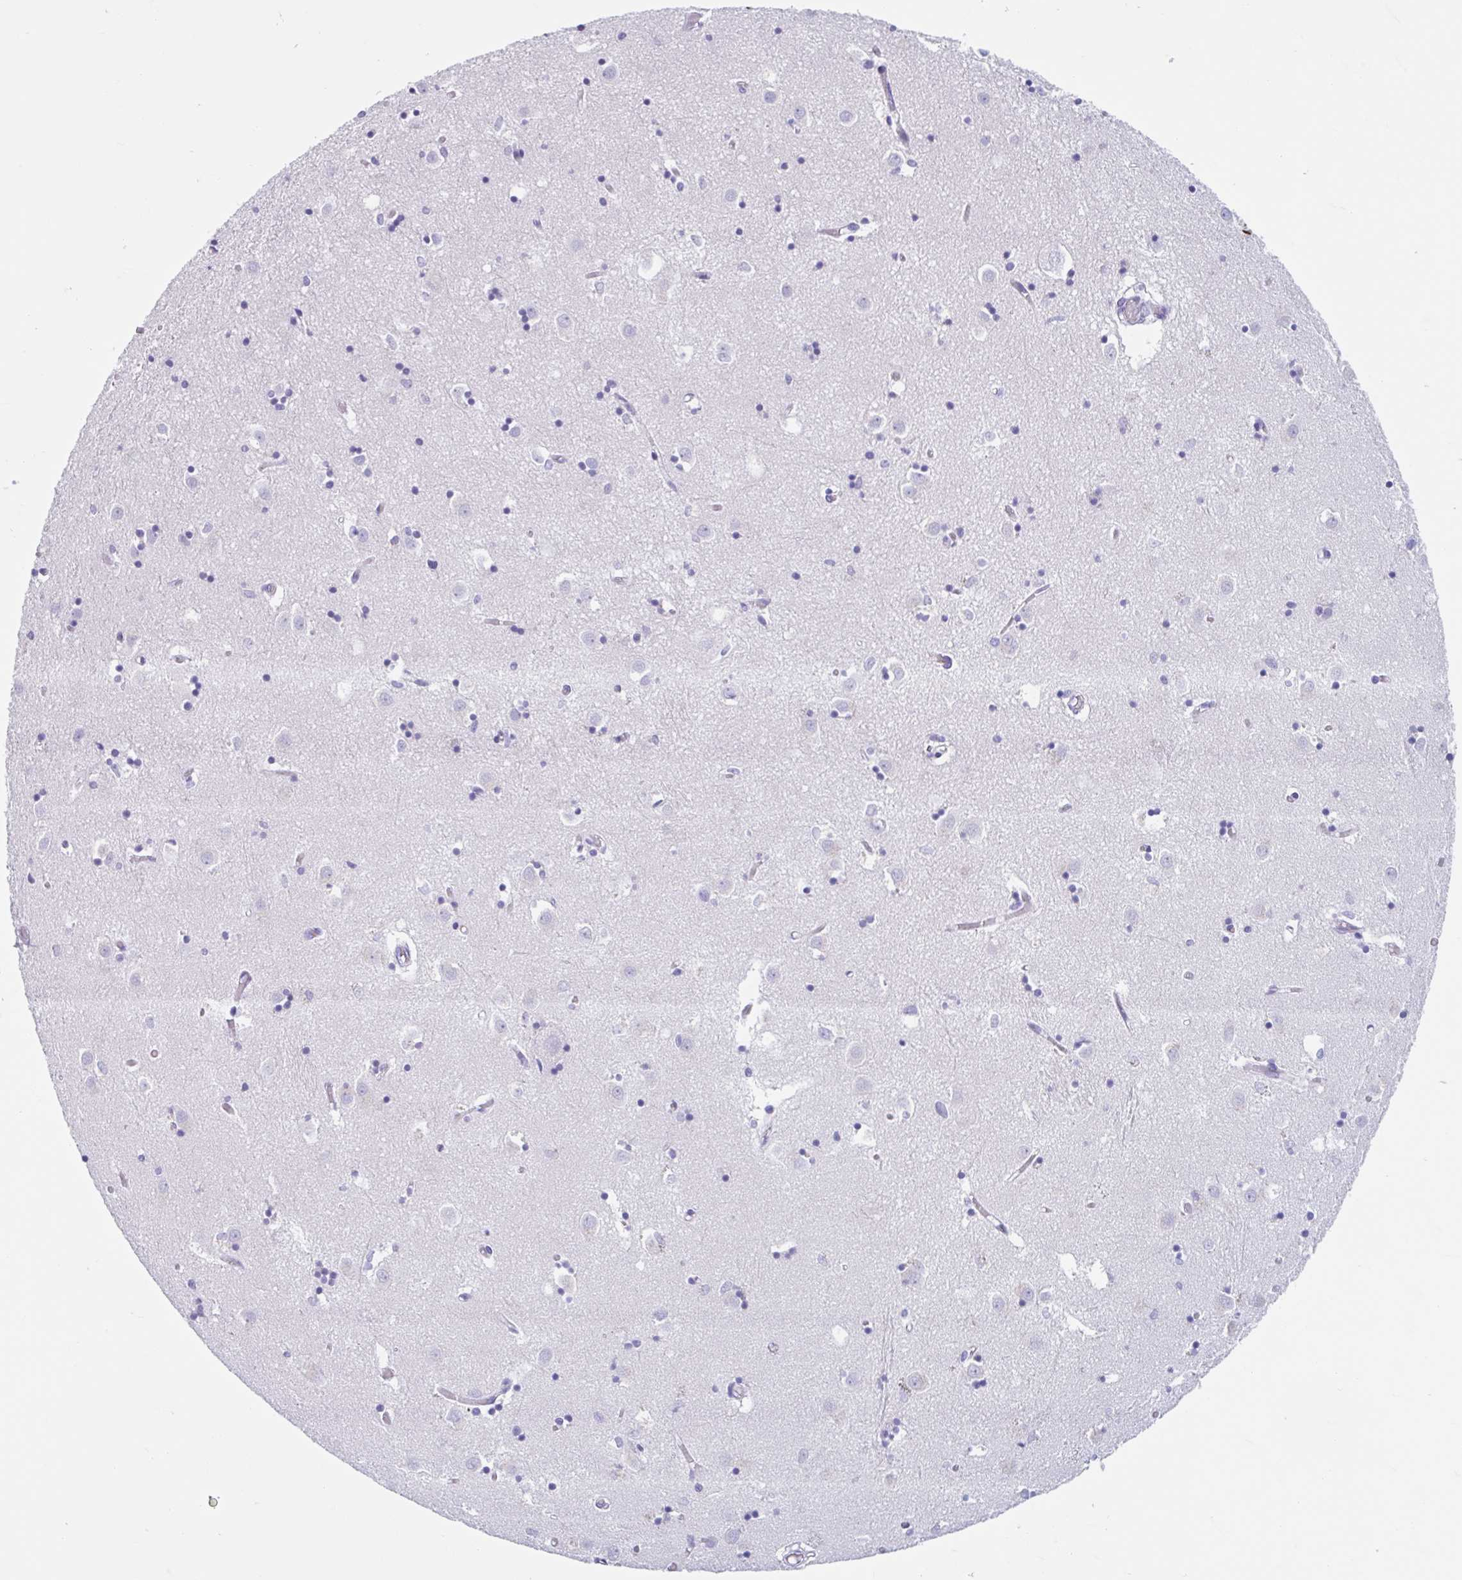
{"staining": {"intensity": "negative", "quantity": "none", "location": "none"}, "tissue": "caudate", "cell_type": "Glial cells", "image_type": "normal", "snomed": [{"axis": "morphology", "description": "Normal tissue, NOS"}, {"axis": "topography", "description": "Lateral ventricle wall"}], "caption": "This photomicrograph is of normal caudate stained with IHC to label a protein in brown with the nuclei are counter-stained blue. There is no positivity in glial cells.", "gene": "CPTP", "patient": {"sex": "male", "age": 70}}